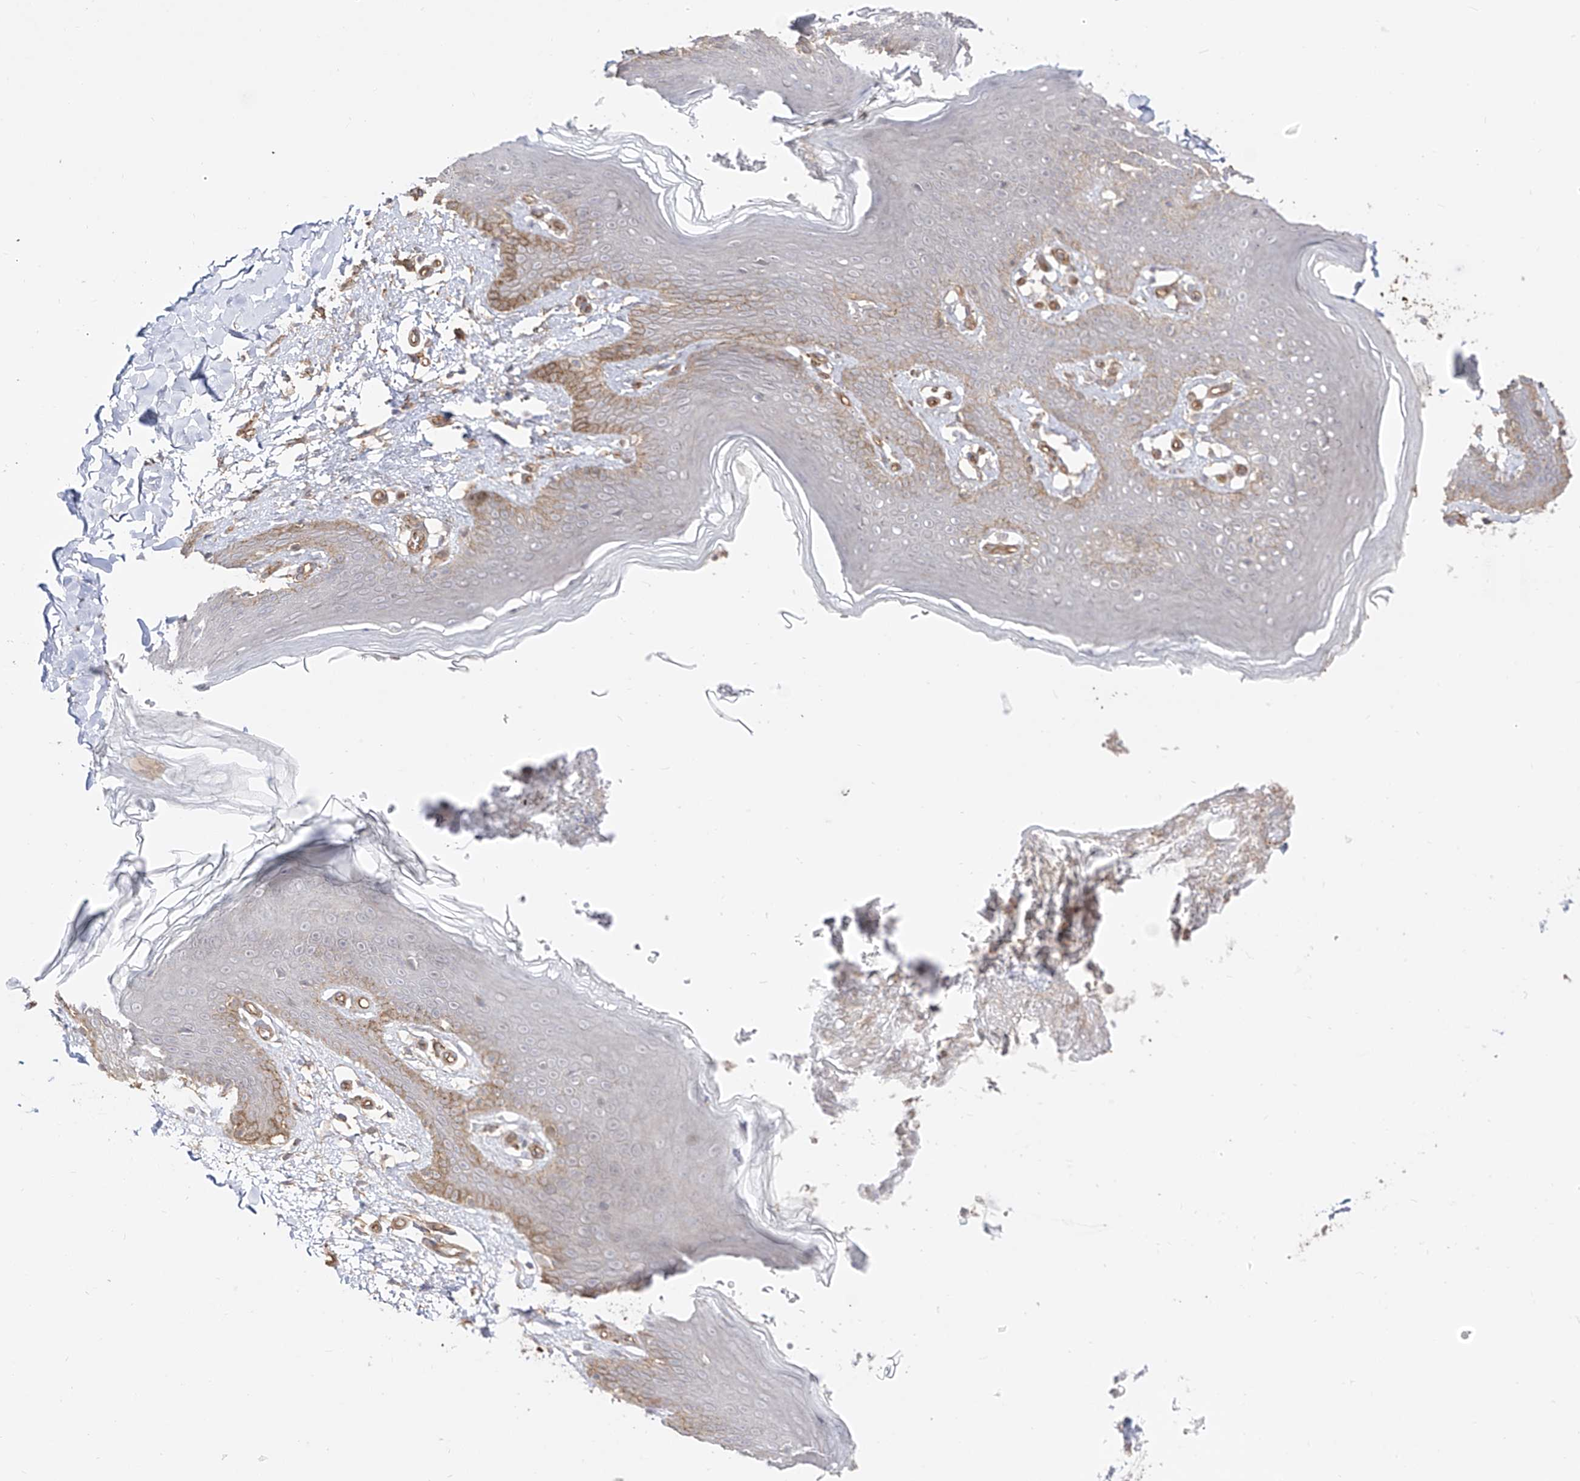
{"staining": {"intensity": "moderate", "quantity": "<25%", "location": "cytoplasmic/membranous"}, "tissue": "skin", "cell_type": "Epidermal cells", "image_type": "normal", "snomed": [{"axis": "morphology", "description": "Normal tissue, NOS"}, {"axis": "topography", "description": "Vulva"}], "caption": "Skin stained for a protein displays moderate cytoplasmic/membranous positivity in epidermal cells.", "gene": "ZNF180", "patient": {"sex": "female", "age": 66}}